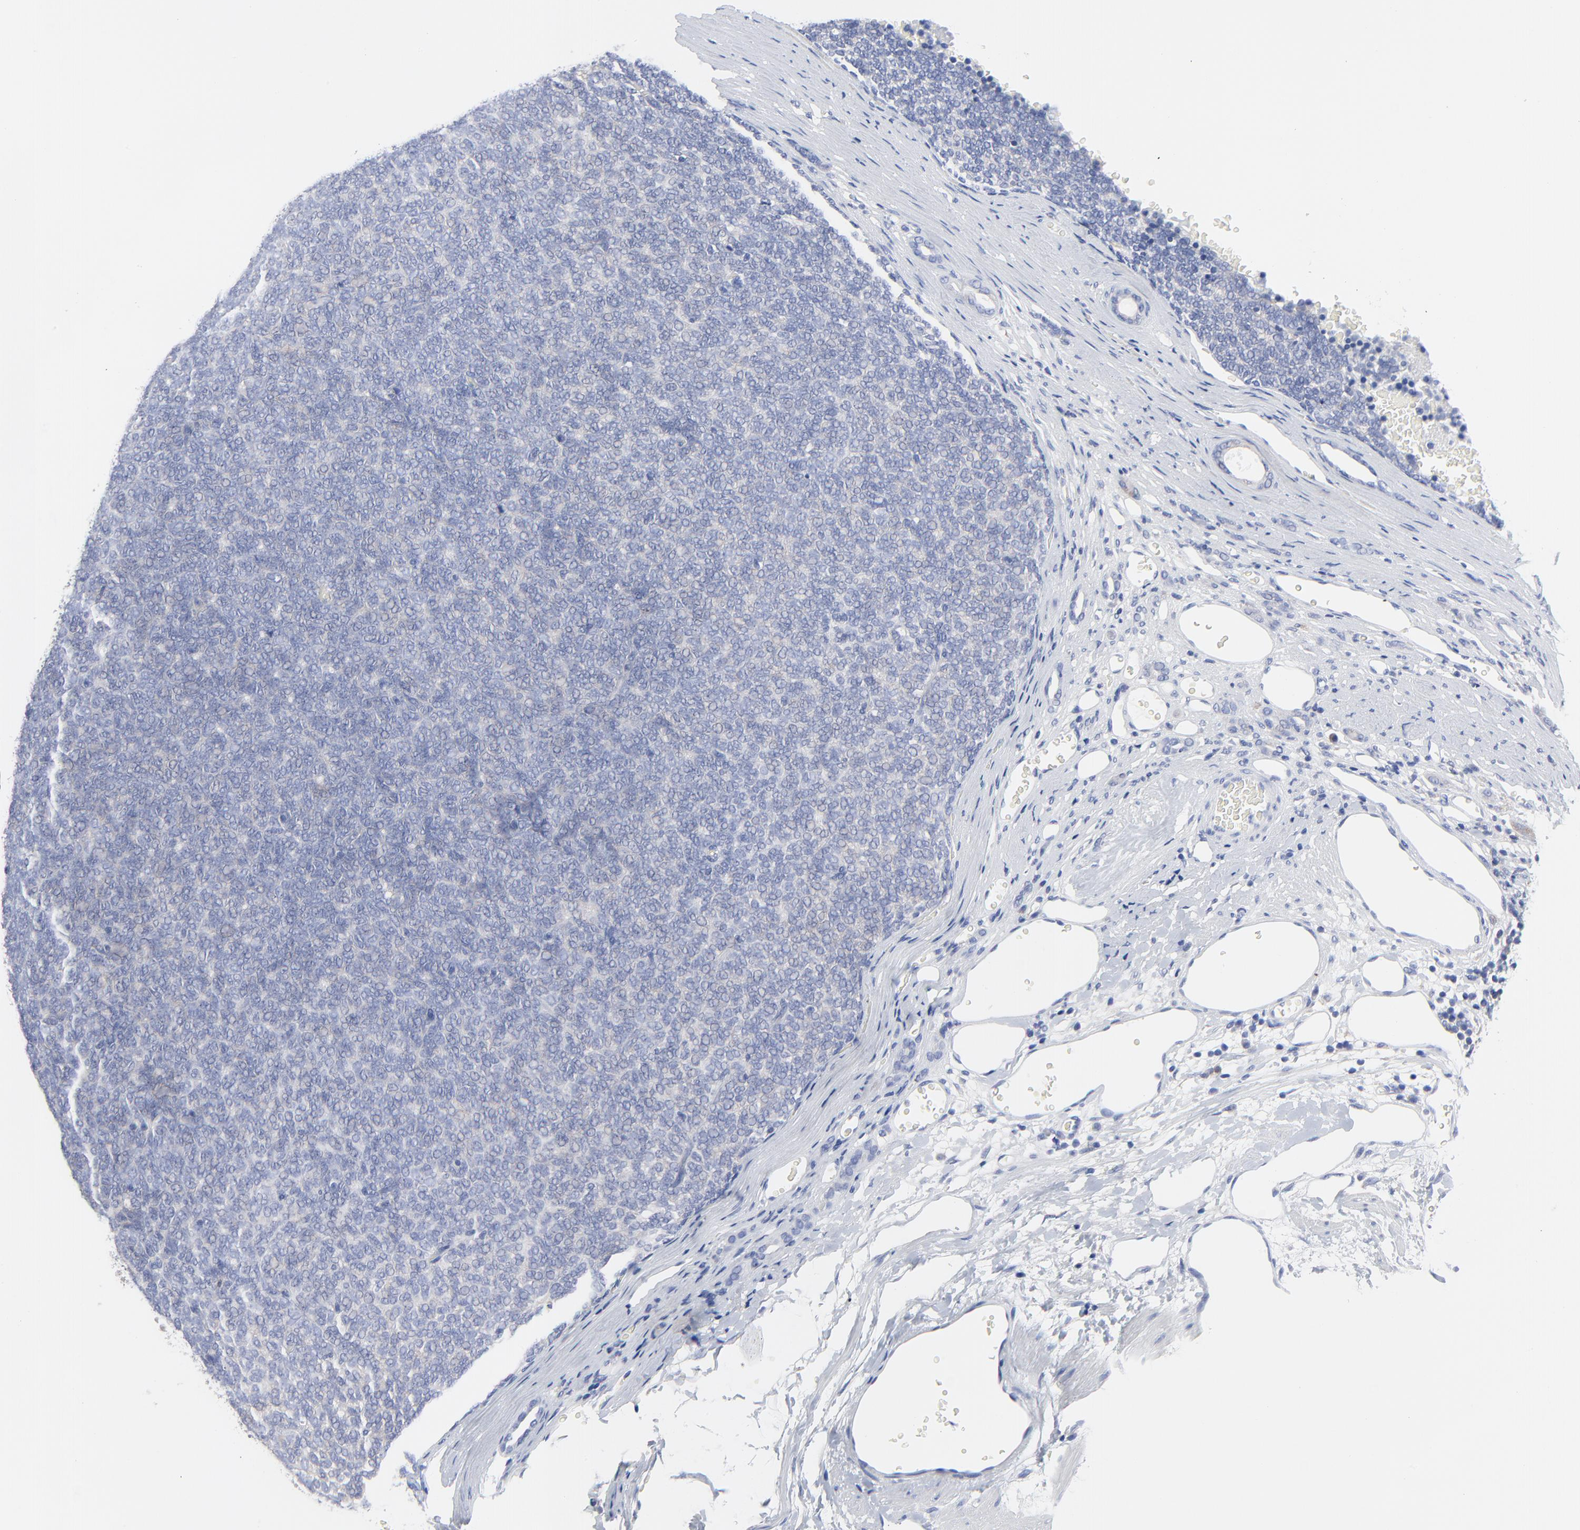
{"staining": {"intensity": "negative", "quantity": "none", "location": "none"}, "tissue": "renal cancer", "cell_type": "Tumor cells", "image_type": "cancer", "snomed": [{"axis": "morphology", "description": "Neoplasm, malignant, NOS"}, {"axis": "topography", "description": "Kidney"}], "caption": "Immunohistochemistry of human renal malignant neoplasm exhibits no positivity in tumor cells. (Brightfield microscopy of DAB immunohistochemistry (IHC) at high magnification).", "gene": "STAT2", "patient": {"sex": "male", "age": 28}}